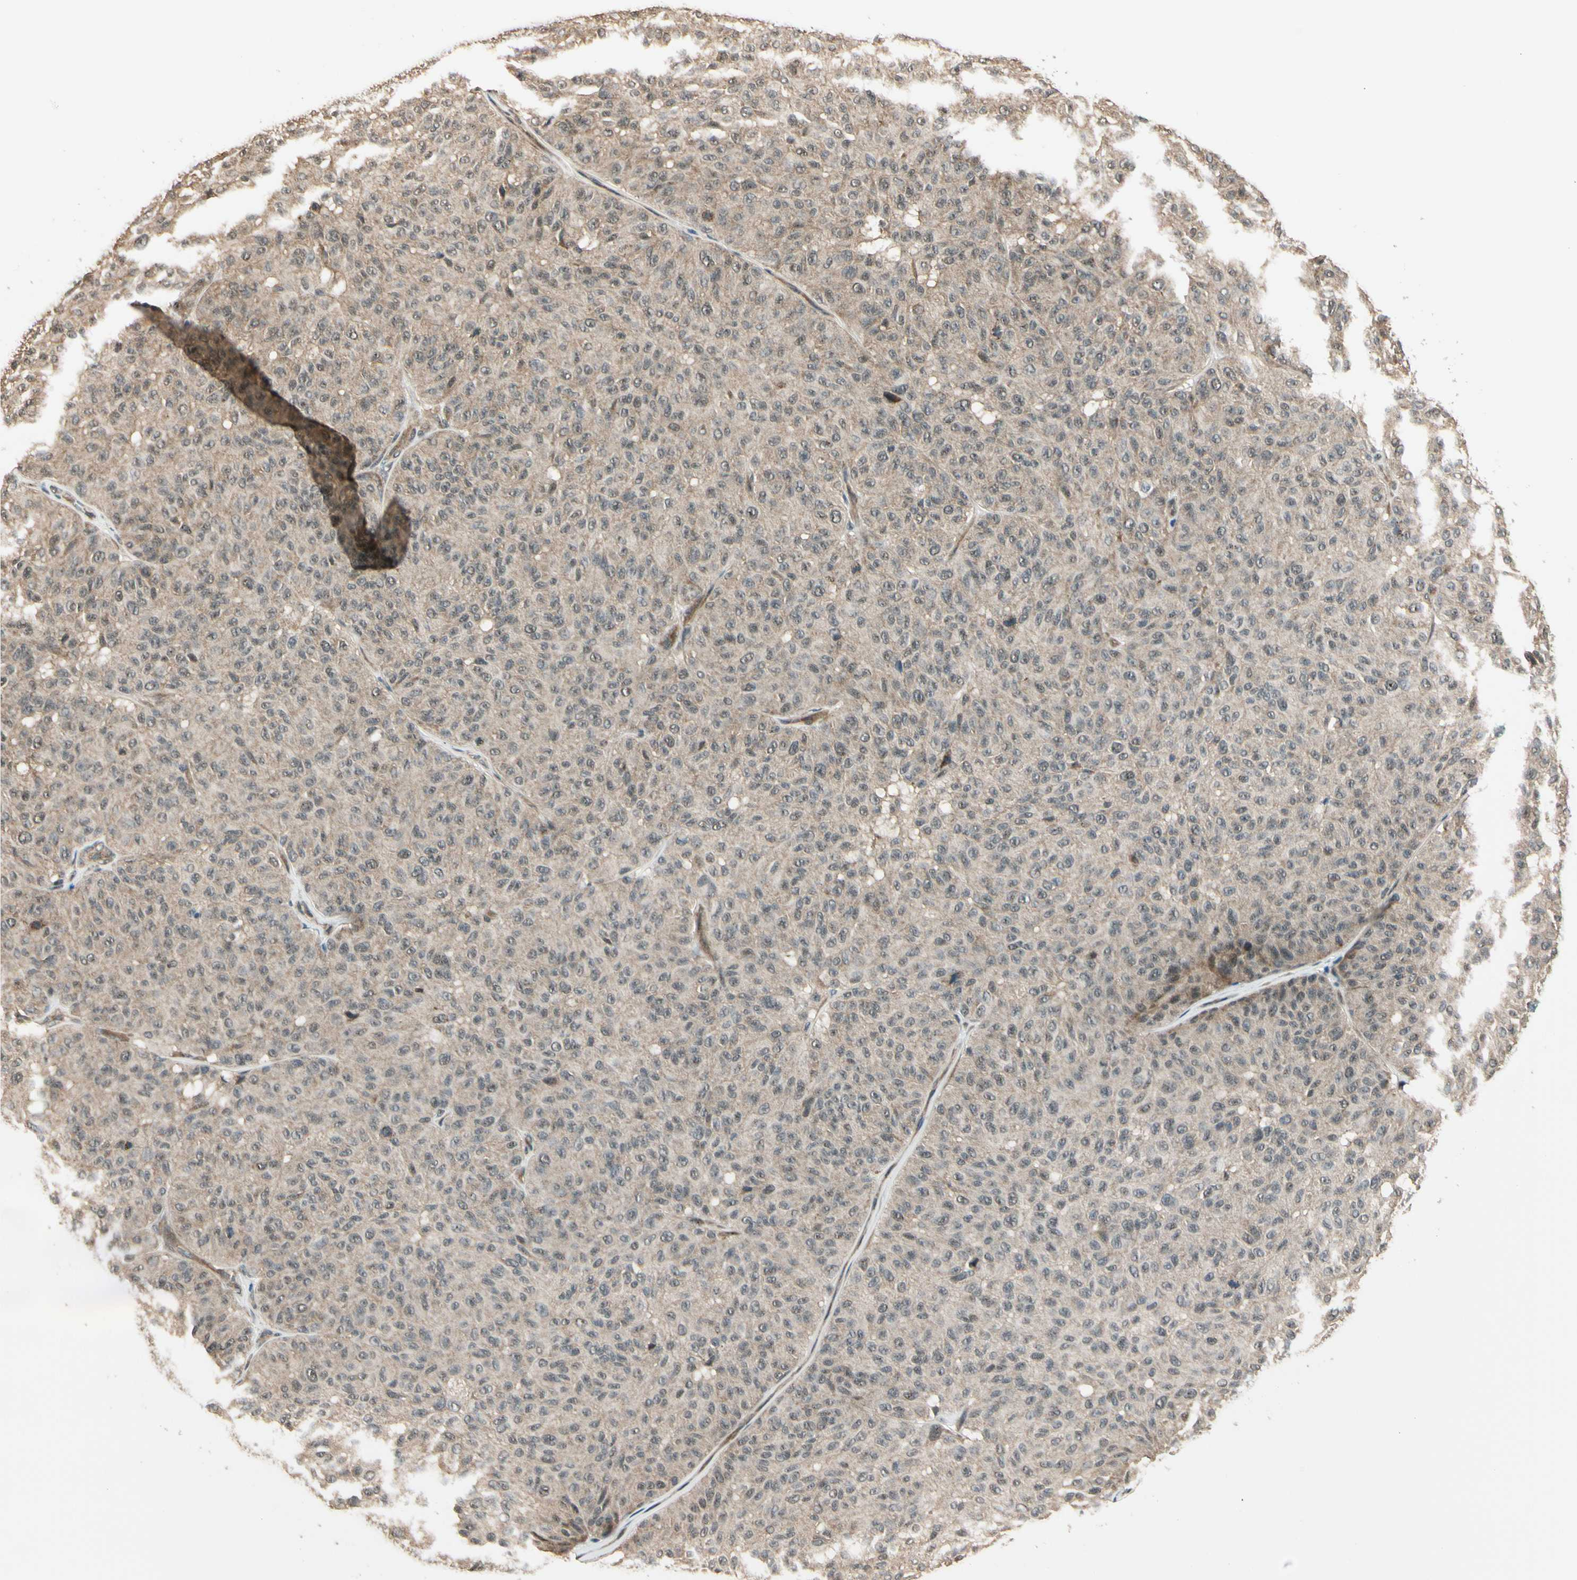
{"staining": {"intensity": "moderate", "quantity": ">75%", "location": "cytoplasmic/membranous"}, "tissue": "melanoma", "cell_type": "Tumor cells", "image_type": "cancer", "snomed": [{"axis": "morphology", "description": "Malignant melanoma, NOS"}, {"axis": "topography", "description": "Skin"}], "caption": "The photomicrograph displays staining of melanoma, revealing moderate cytoplasmic/membranous protein expression (brown color) within tumor cells. The staining was performed using DAB (3,3'-diaminobenzidine), with brown indicating positive protein expression. Nuclei are stained blue with hematoxylin.", "gene": "MCPH1", "patient": {"sex": "female", "age": 46}}